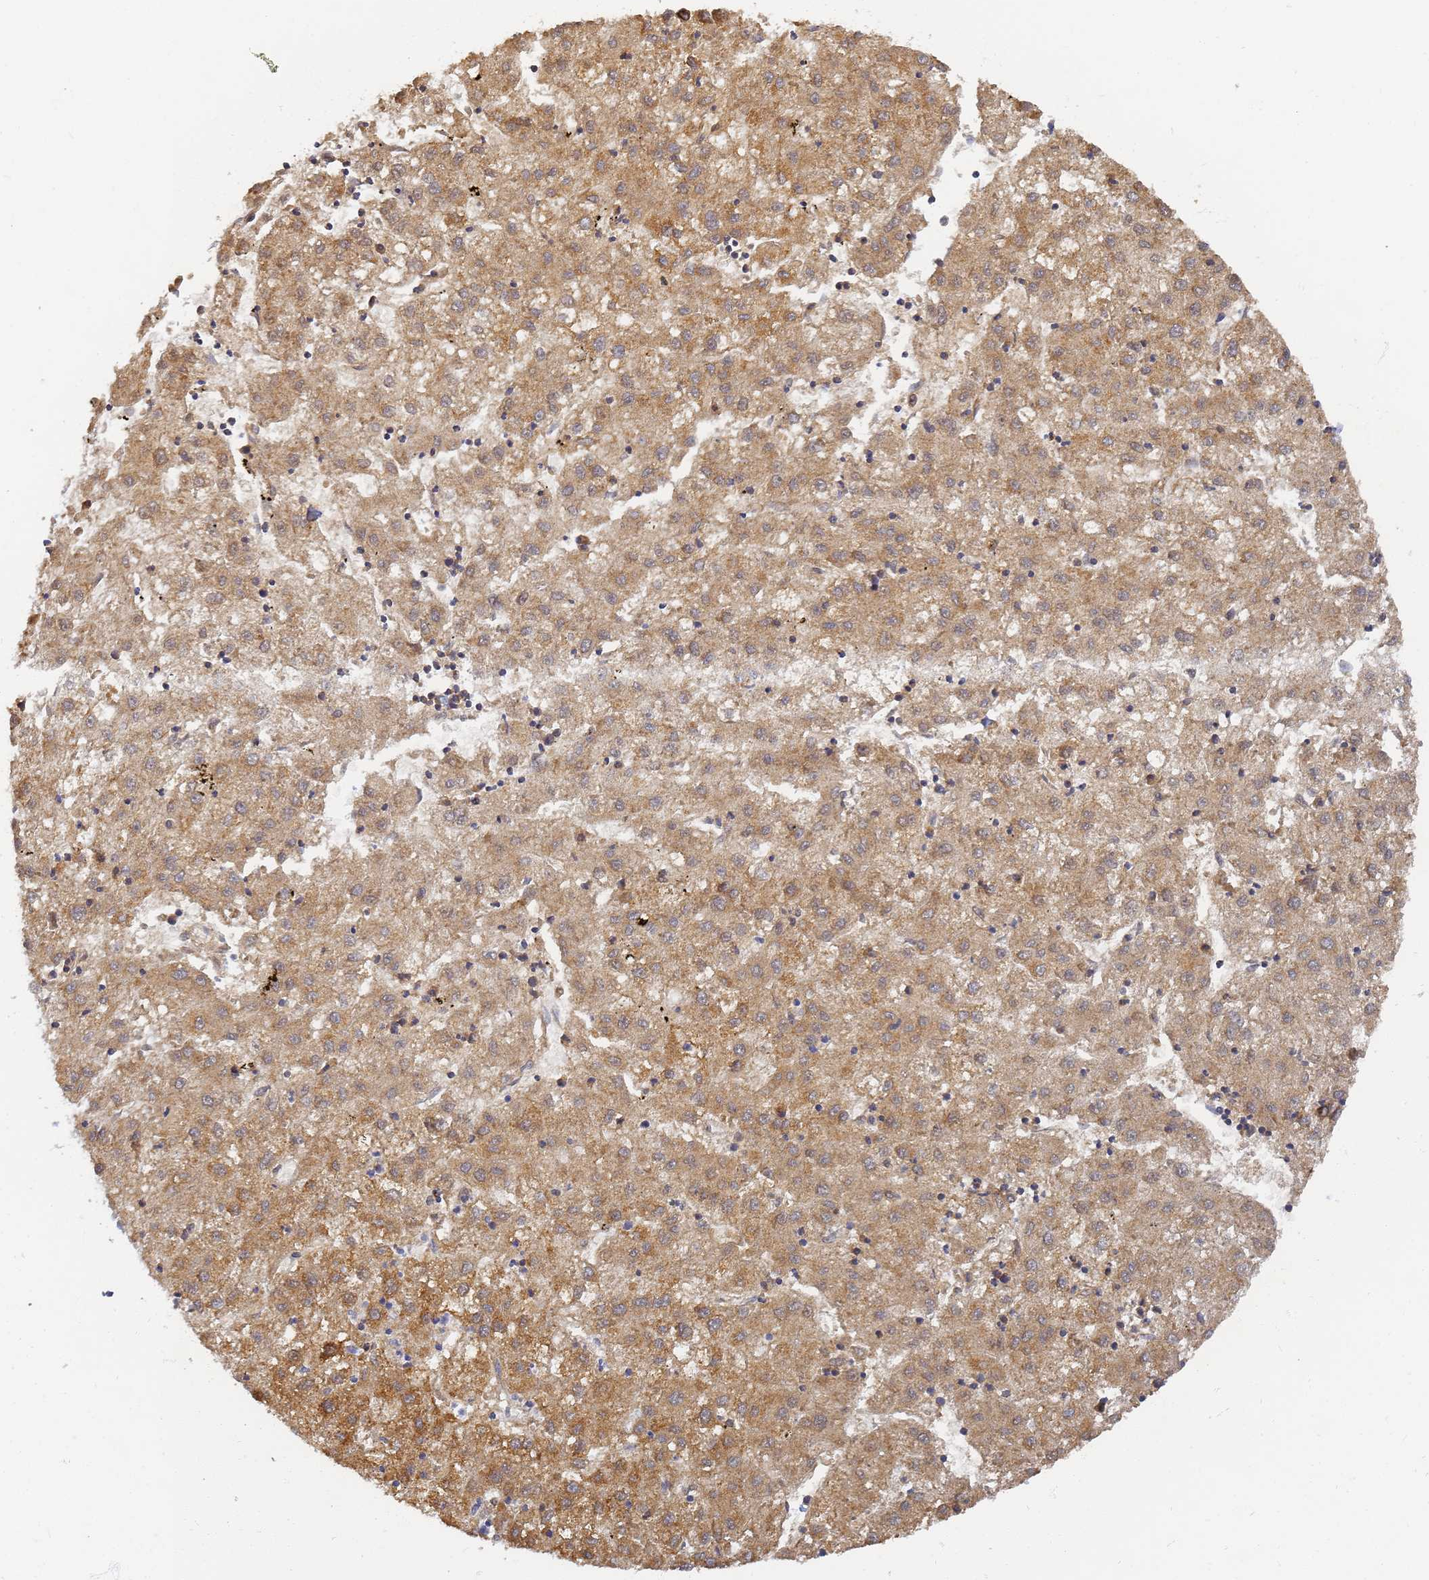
{"staining": {"intensity": "strong", "quantity": "25%-75%", "location": "cytoplasmic/membranous"}, "tissue": "liver cancer", "cell_type": "Tumor cells", "image_type": "cancer", "snomed": [{"axis": "morphology", "description": "Carcinoma, Hepatocellular, NOS"}, {"axis": "topography", "description": "Liver"}], "caption": "Liver hepatocellular carcinoma stained with a brown dye shows strong cytoplasmic/membranous positive staining in about 25%-75% of tumor cells.", "gene": "UTP23", "patient": {"sex": "male", "age": 72}}